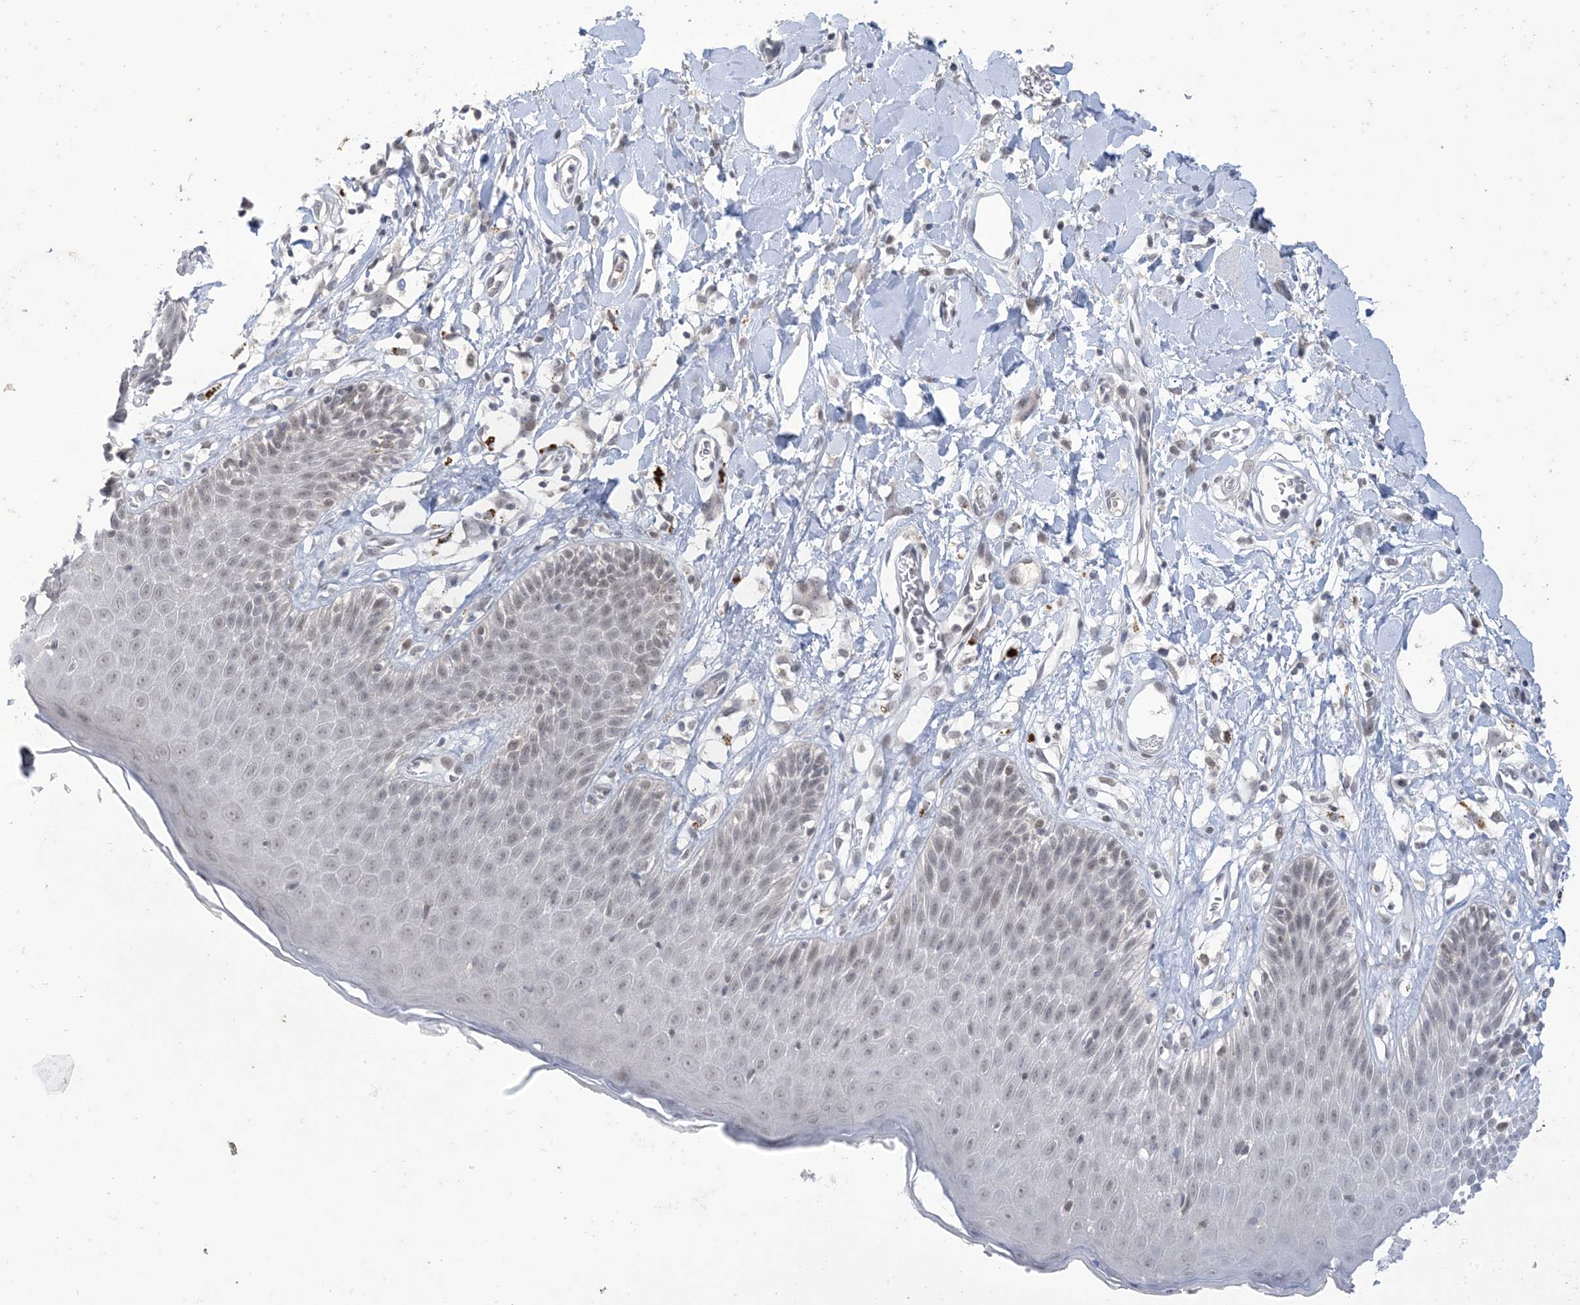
{"staining": {"intensity": "weak", "quantity": "<25%", "location": "cytoplasmic/membranous,nuclear"}, "tissue": "skin", "cell_type": "Epidermal cells", "image_type": "normal", "snomed": [{"axis": "morphology", "description": "Normal tissue, NOS"}, {"axis": "topography", "description": "Vulva"}], "caption": "This is a image of immunohistochemistry (IHC) staining of normal skin, which shows no expression in epidermal cells. (Stains: DAB (3,3'-diaminobenzidine) immunohistochemistry (IHC) with hematoxylin counter stain, Microscopy: brightfield microscopy at high magnification).", "gene": "ZNF674", "patient": {"sex": "female", "age": 68}}